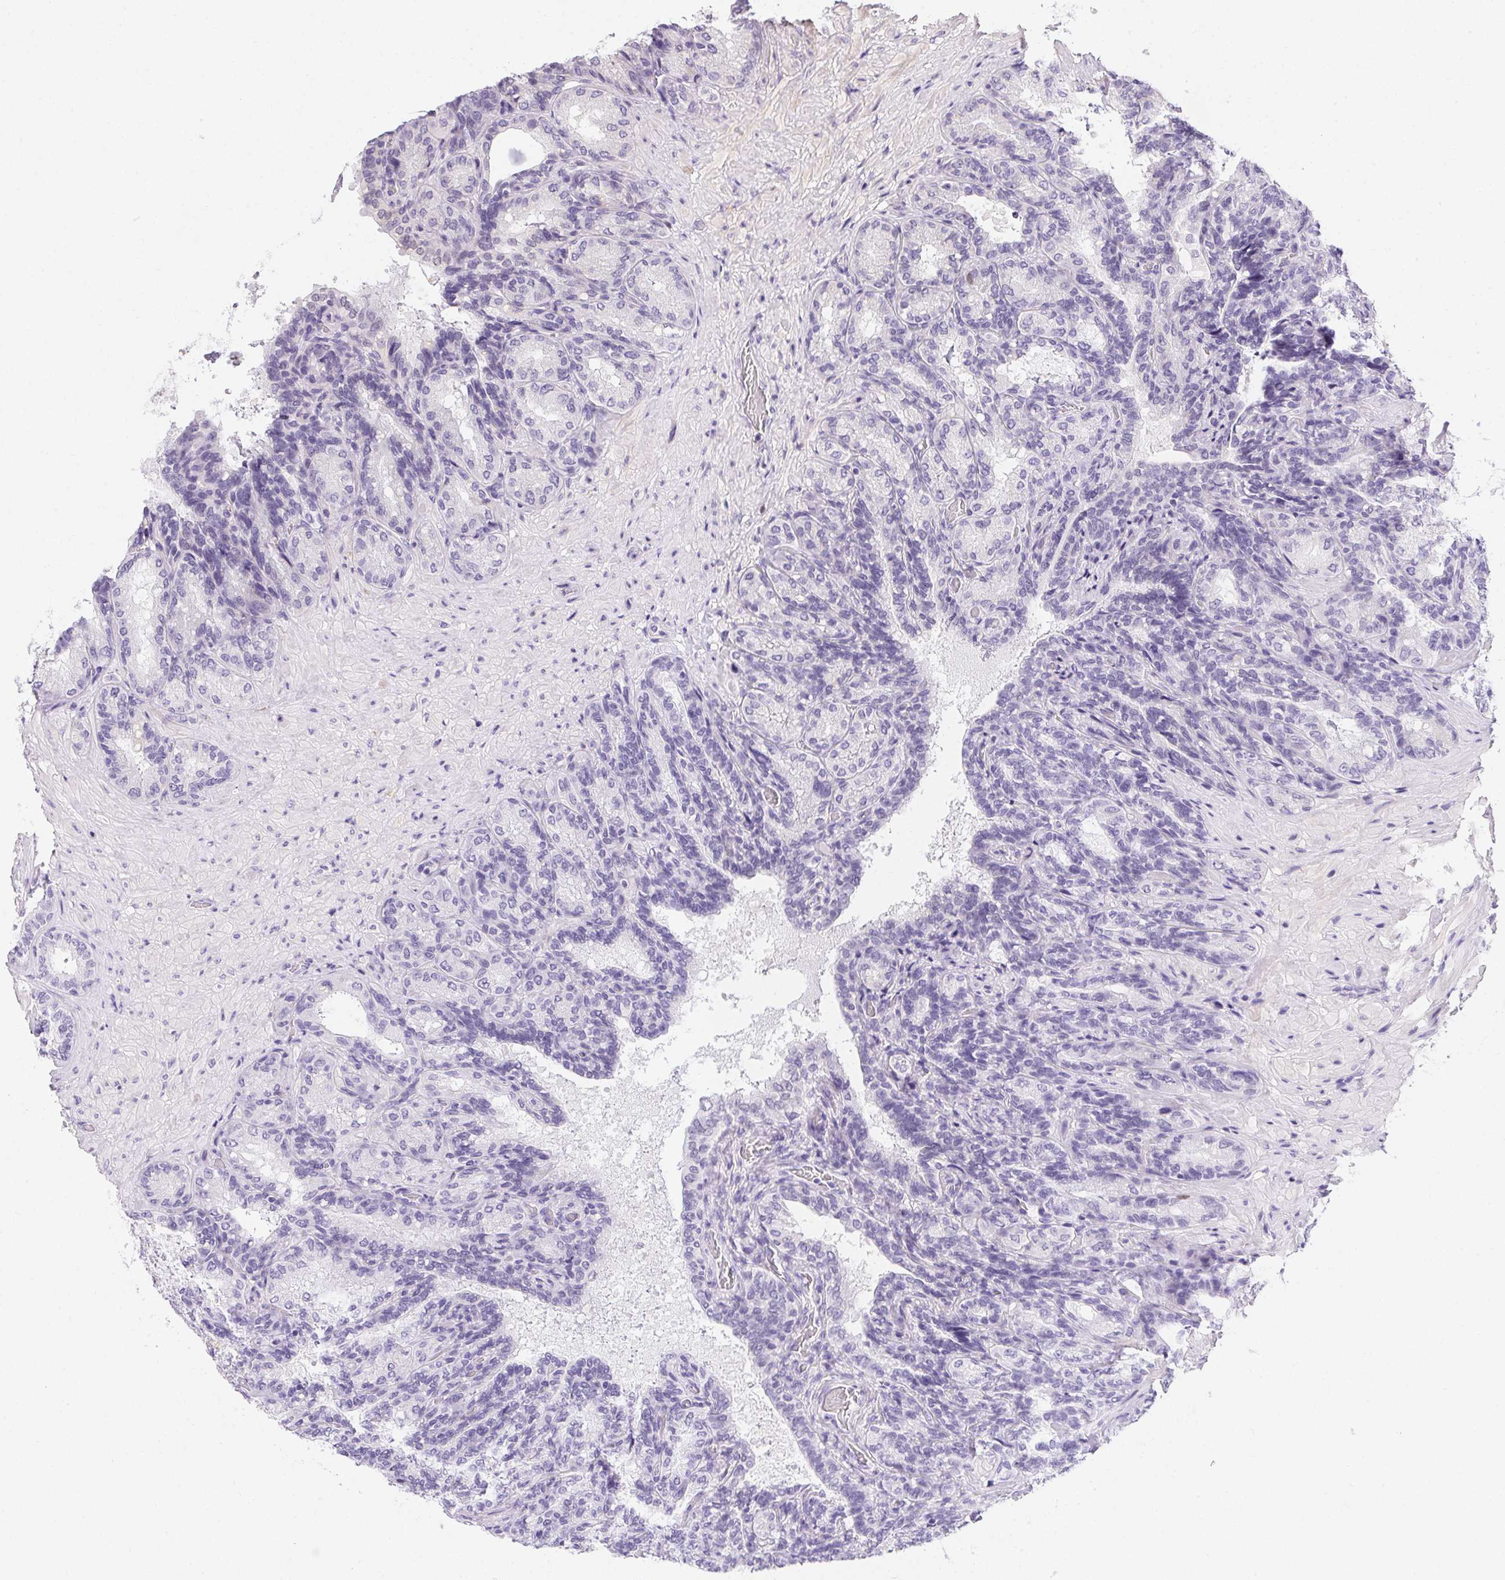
{"staining": {"intensity": "negative", "quantity": "none", "location": "none"}, "tissue": "seminal vesicle", "cell_type": "Glandular cells", "image_type": "normal", "snomed": [{"axis": "morphology", "description": "Normal tissue, NOS"}, {"axis": "topography", "description": "Seminal veicle"}], "caption": "DAB (3,3'-diaminobenzidine) immunohistochemical staining of benign human seminal vesicle exhibits no significant expression in glandular cells. (IHC, brightfield microscopy, high magnification).", "gene": "HELLS", "patient": {"sex": "male", "age": 68}}